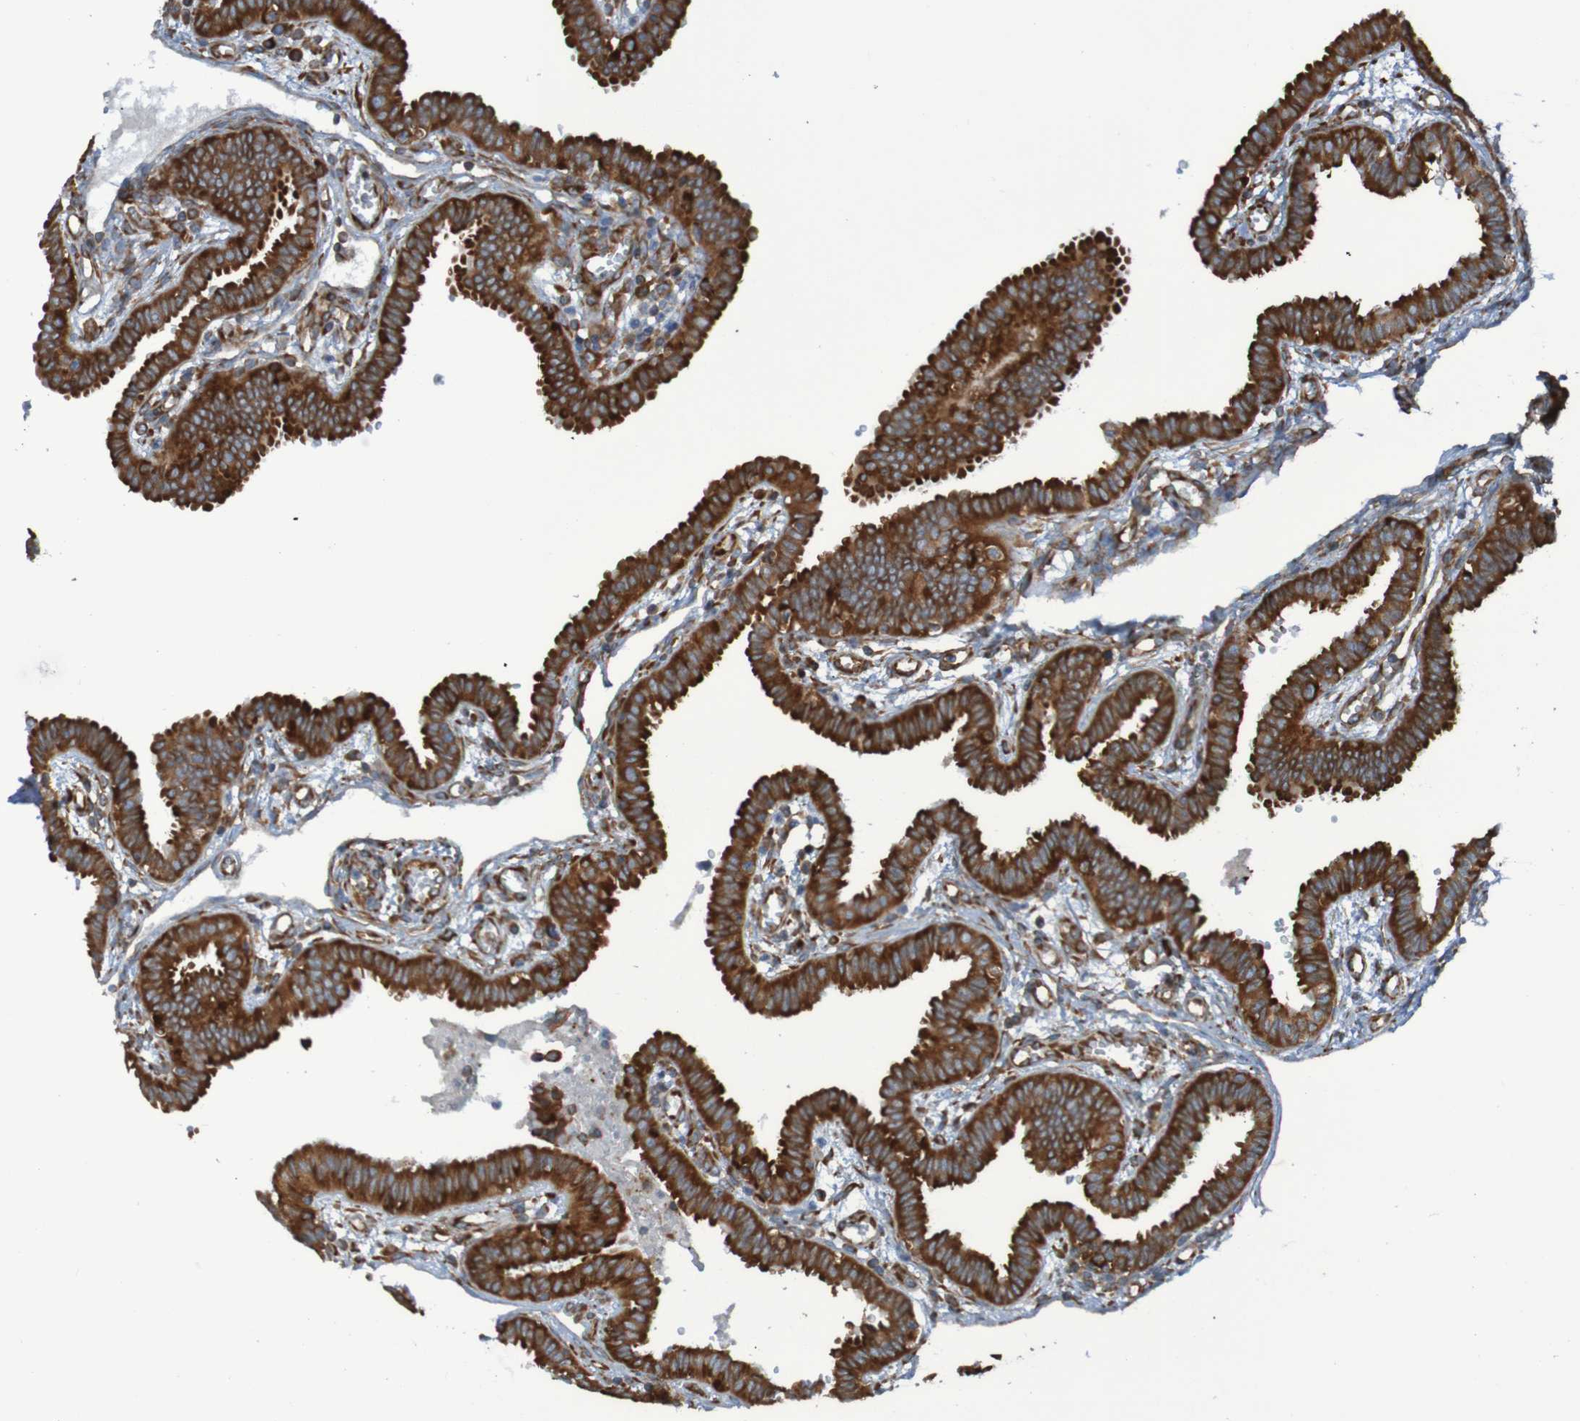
{"staining": {"intensity": "strong", "quantity": ">75%", "location": "cytoplasmic/membranous"}, "tissue": "fallopian tube", "cell_type": "Glandular cells", "image_type": "normal", "snomed": [{"axis": "morphology", "description": "Normal tissue, NOS"}, {"axis": "topography", "description": "Fallopian tube"}], "caption": "Immunohistochemistry (IHC) photomicrograph of normal fallopian tube: human fallopian tube stained using immunohistochemistry shows high levels of strong protein expression localized specifically in the cytoplasmic/membranous of glandular cells, appearing as a cytoplasmic/membranous brown color.", "gene": "RPL10", "patient": {"sex": "female", "age": 32}}